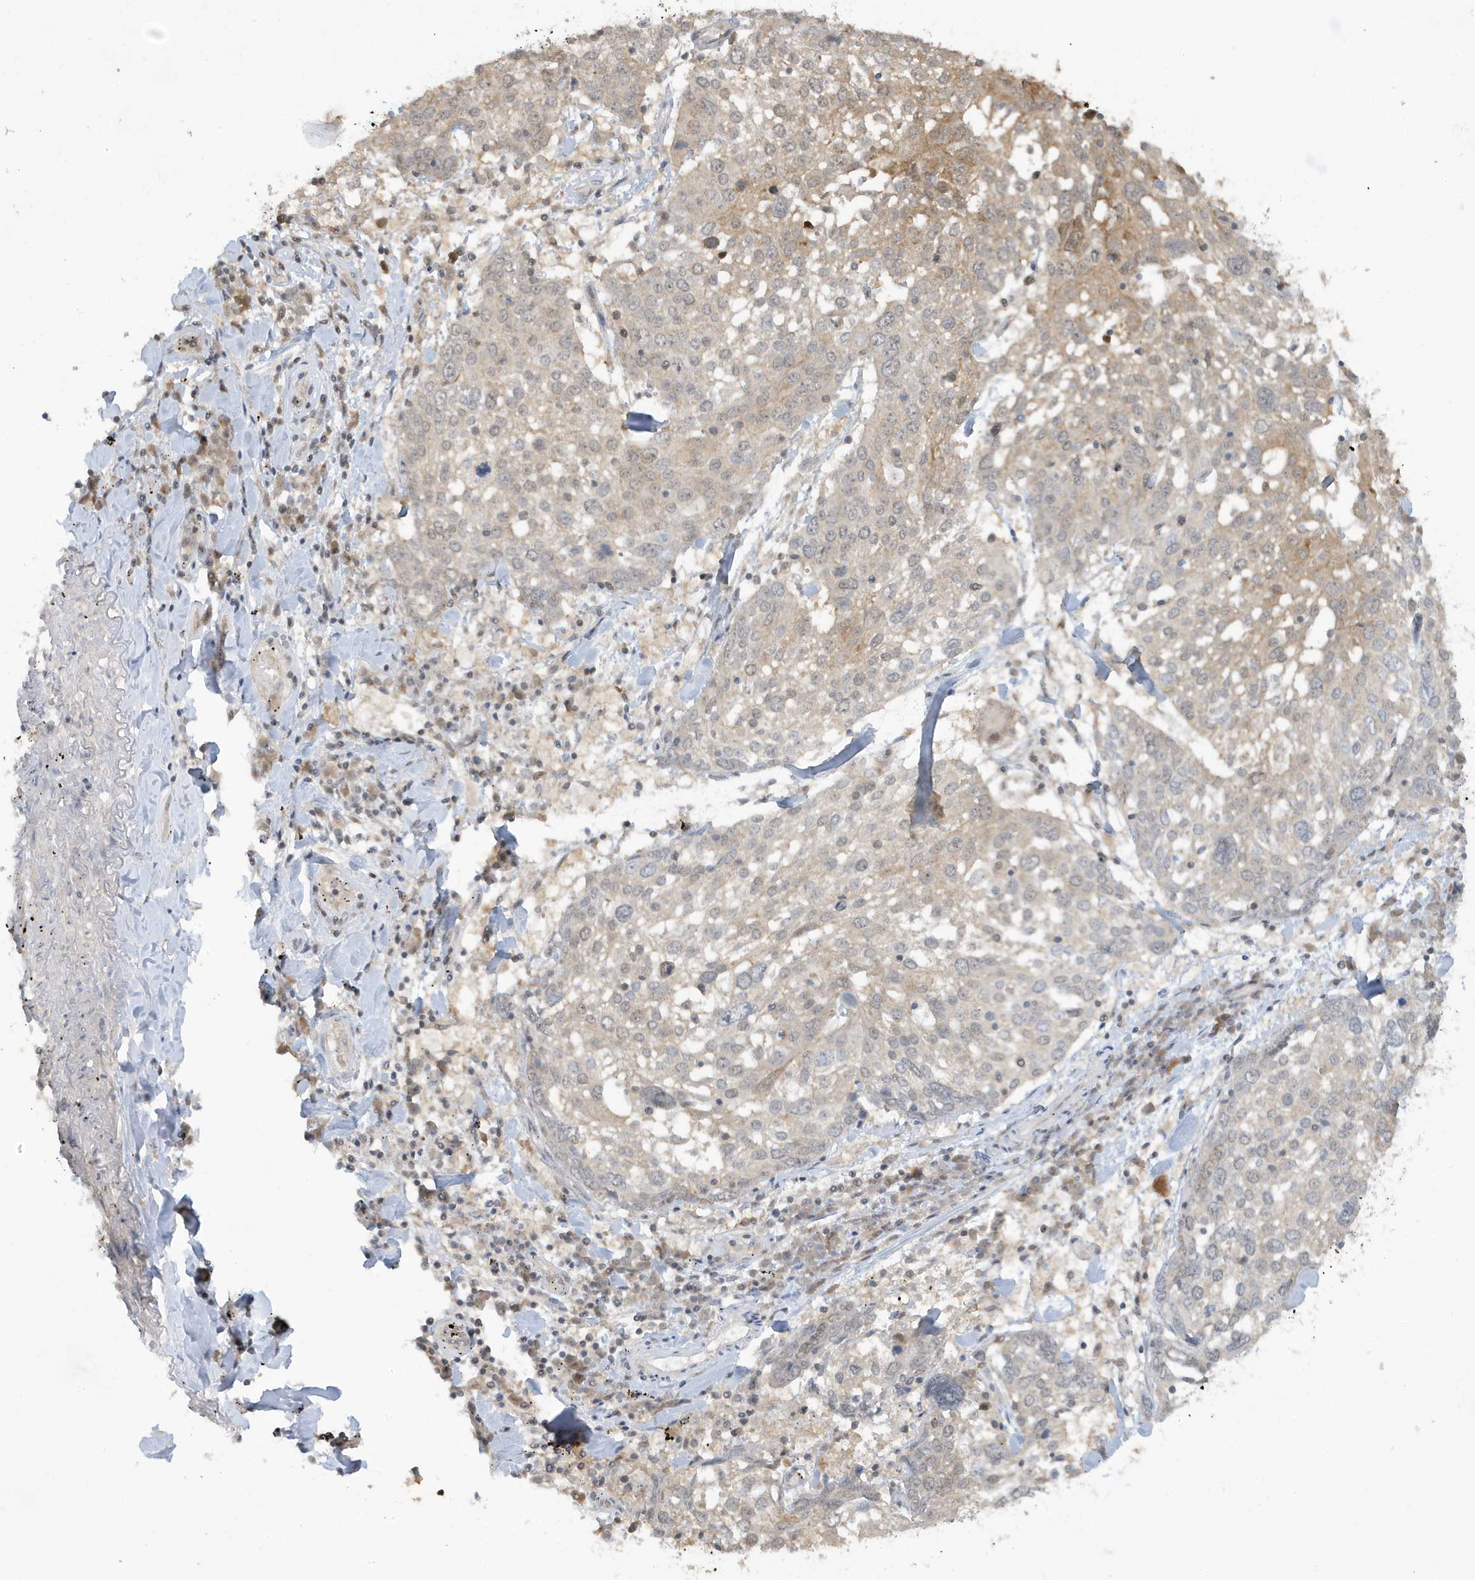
{"staining": {"intensity": "moderate", "quantity": "<25%", "location": "cytoplasmic/membranous"}, "tissue": "lung cancer", "cell_type": "Tumor cells", "image_type": "cancer", "snomed": [{"axis": "morphology", "description": "Squamous cell carcinoma, NOS"}, {"axis": "topography", "description": "Lung"}], "caption": "A brown stain highlights moderate cytoplasmic/membranous expression of a protein in lung cancer (squamous cell carcinoma) tumor cells.", "gene": "PRRT3", "patient": {"sex": "male", "age": 65}}